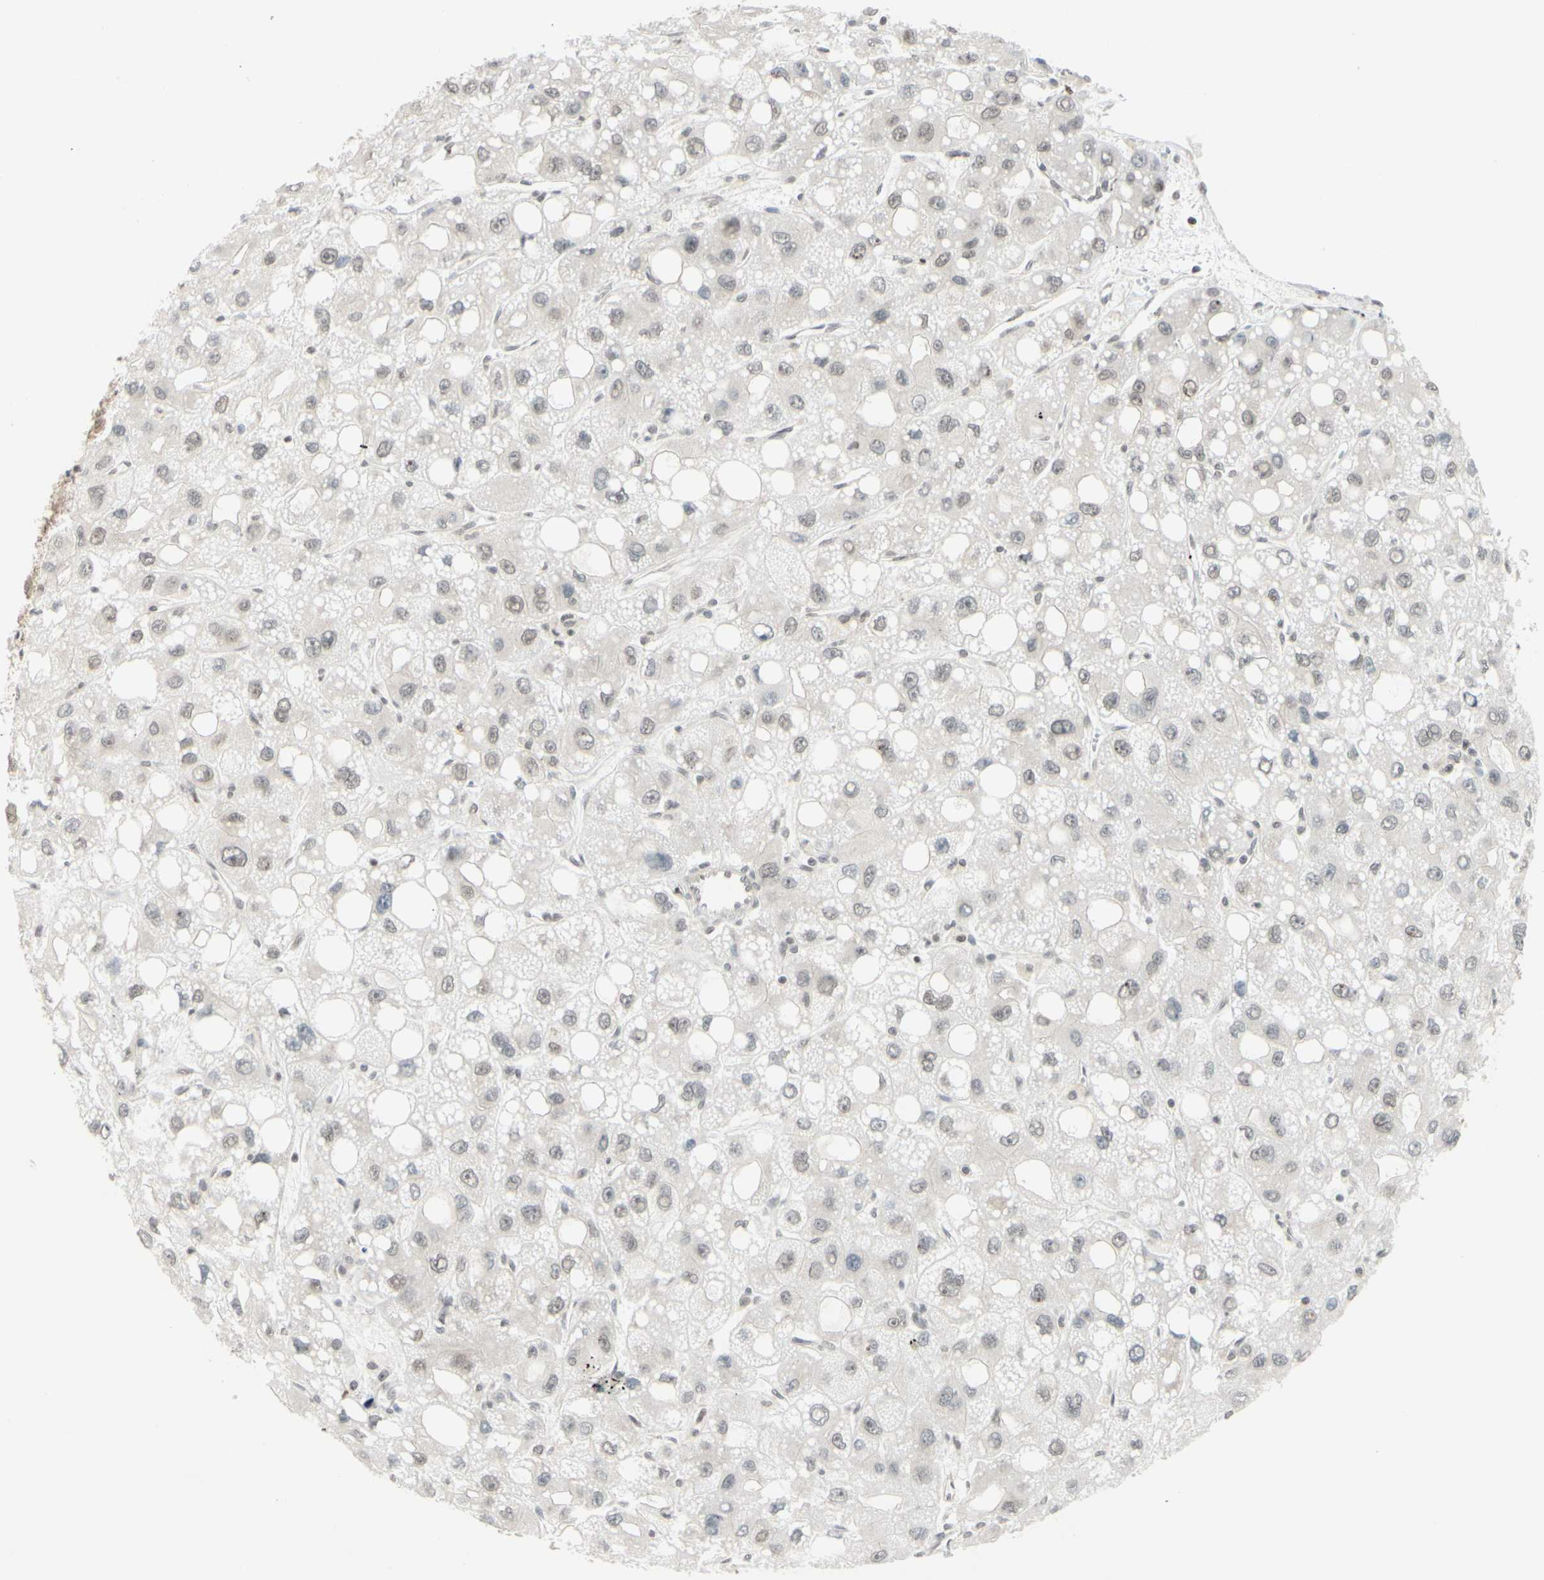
{"staining": {"intensity": "weak", "quantity": ">75%", "location": "cytoplasmic/membranous"}, "tissue": "liver cancer", "cell_type": "Tumor cells", "image_type": "cancer", "snomed": [{"axis": "morphology", "description": "Carcinoma, Hepatocellular, NOS"}, {"axis": "topography", "description": "Liver"}], "caption": "Immunohistochemical staining of human liver cancer (hepatocellular carcinoma) exhibits weak cytoplasmic/membranous protein expression in approximately >75% of tumor cells.", "gene": "BRMS1", "patient": {"sex": "male", "age": 55}}